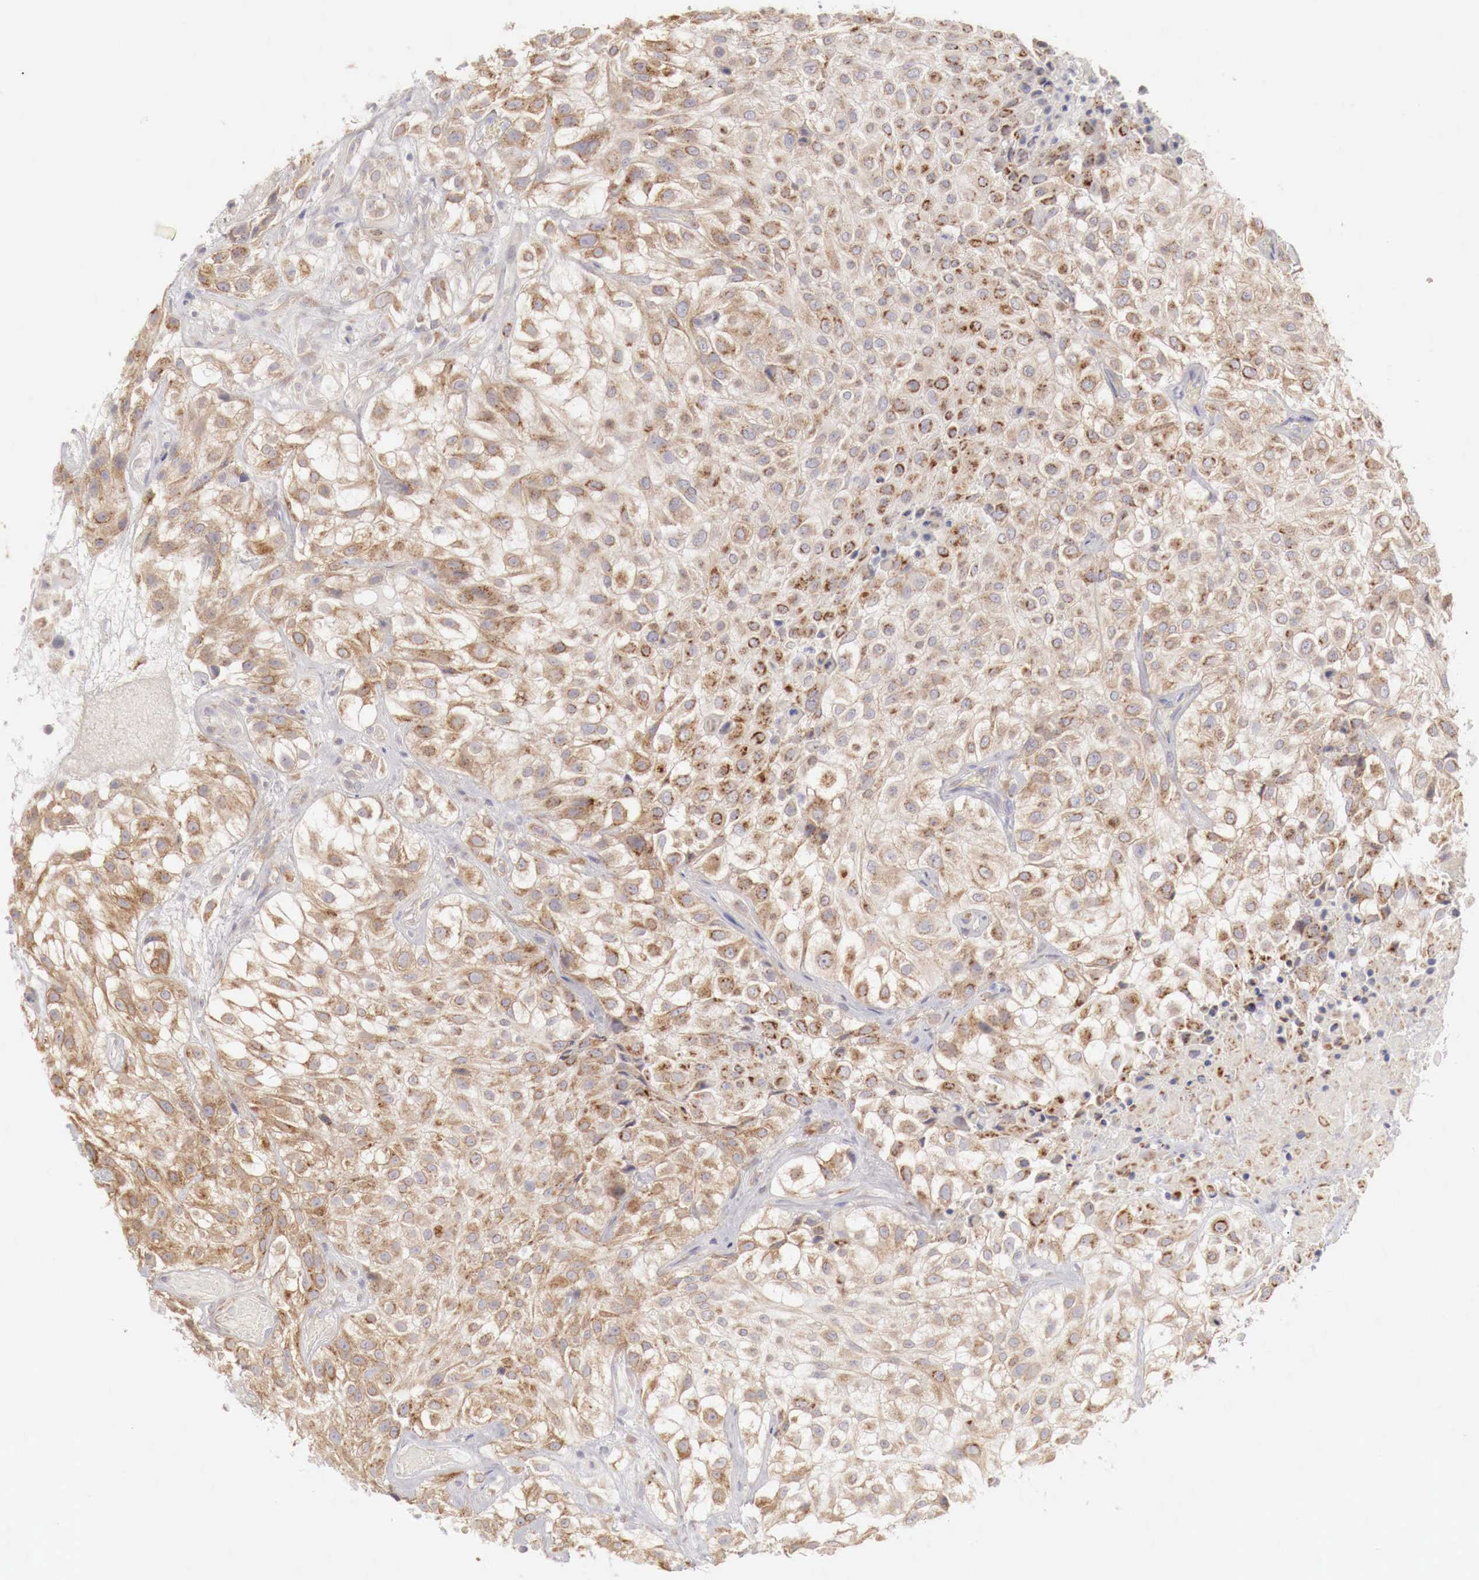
{"staining": {"intensity": "moderate", "quantity": ">75%", "location": "cytoplasmic/membranous"}, "tissue": "urothelial cancer", "cell_type": "Tumor cells", "image_type": "cancer", "snomed": [{"axis": "morphology", "description": "Urothelial carcinoma, High grade"}, {"axis": "topography", "description": "Urinary bladder"}], "caption": "Immunohistochemistry (IHC) staining of urothelial cancer, which displays medium levels of moderate cytoplasmic/membranous staining in about >75% of tumor cells indicating moderate cytoplasmic/membranous protein positivity. The staining was performed using DAB (brown) for protein detection and nuclei were counterstained in hematoxylin (blue).", "gene": "NSDHL", "patient": {"sex": "male", "age": 56}}